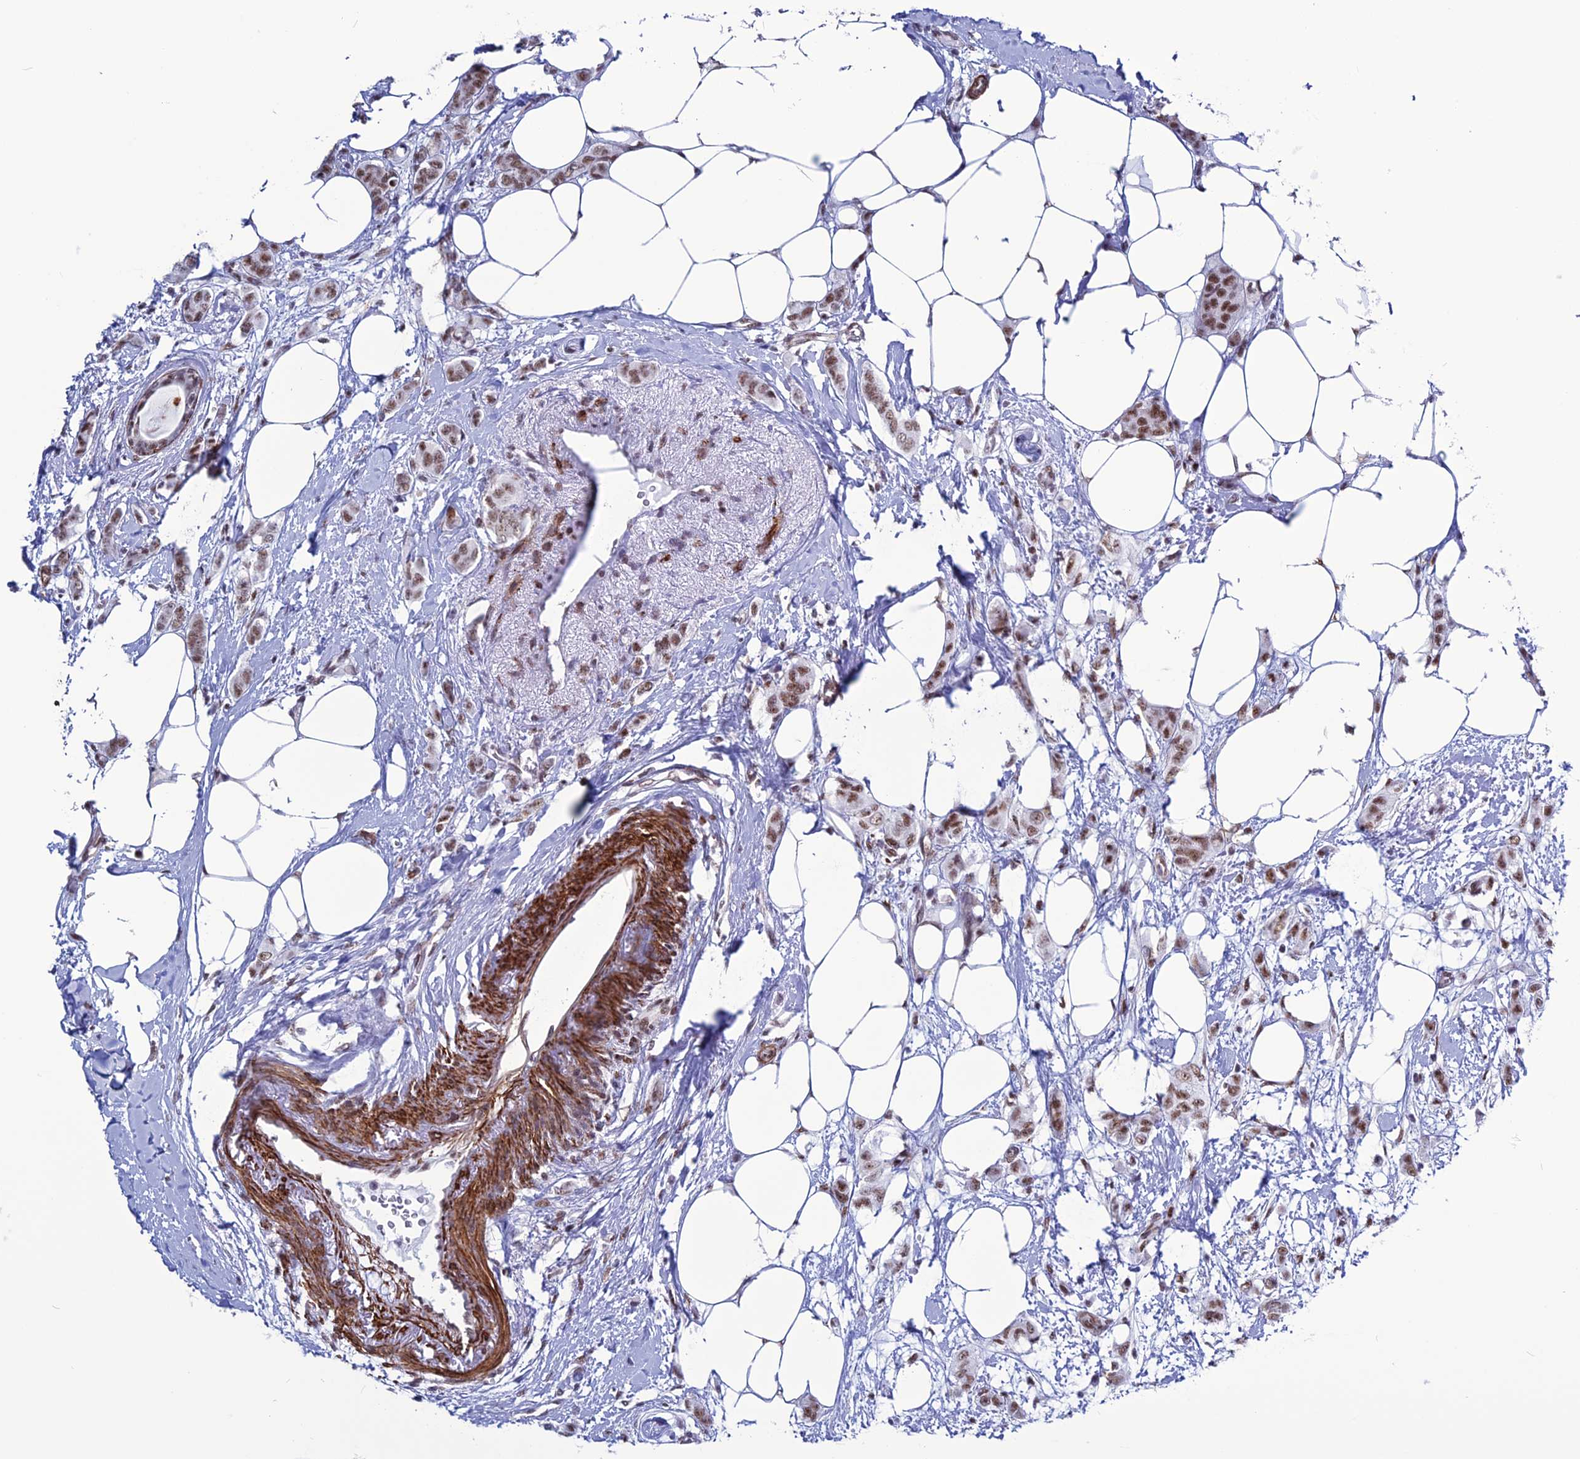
{"staining": {"intensity": "moderate", "quantity": ">75%", "location": "nuclear"}, "tissue": "breast cancer", "cell_type": "Tumor cells", "image_type": "cancer", "snomed": [{"axis": "morphology", "description": "Duct carcinoma"}, {"axis": "topography", "description": "Breast"}], "caption": "Immunohistochemistry histopathology image of breast cancer stained for a protein (brown), which shows medium levels of moderate nuclear expression in approximately >75% of tumor cells.", "gene": "U2AF1", "patient": {"sex": "female", "age": 72}}